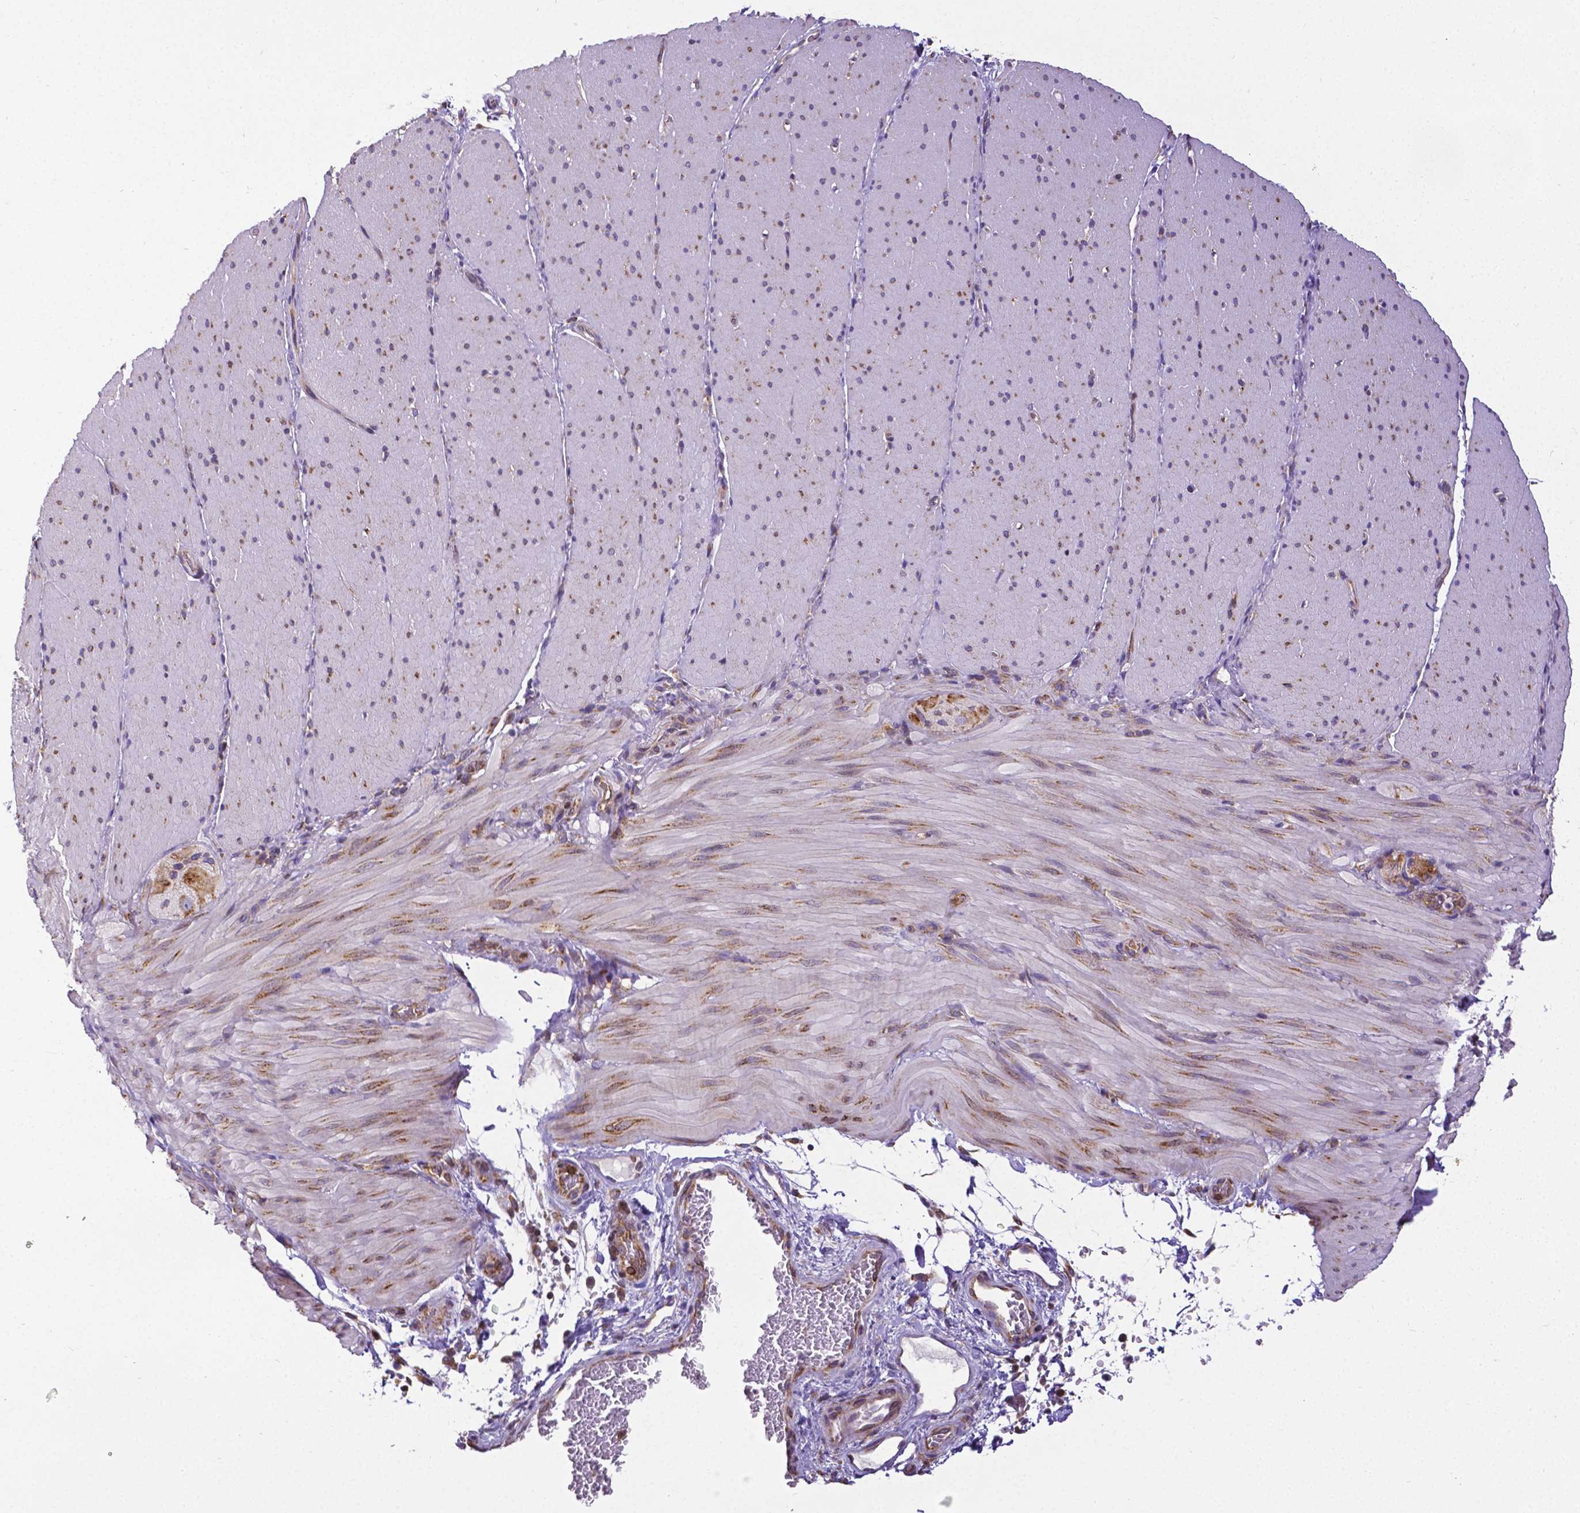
{"staining": {"intensity": "moderate", "quantity": "25%-75%", "location": "cytoplasmic/membranous"}, "tissue": "smooth muscle", "cell_type": "Smooth muscle cells", "image_type": "normal", "snomed": [{"axis": "morphology", "description": "Normal tissue, NOS"}, {"axis": "topography", "description": "Smooth muscle"}, {"axis": "topography", "description": "Colon"}], "caption": "Immunohistochemistry image of unremarkable human smooth muscle stained for a protein (brown), which displays medium levels of moderate cytoplasmic/membranous expression in about 25%-75% of smooth muscle cells.", "gene": "MTDH", "patient": {"sex": "male", "age": 73}}